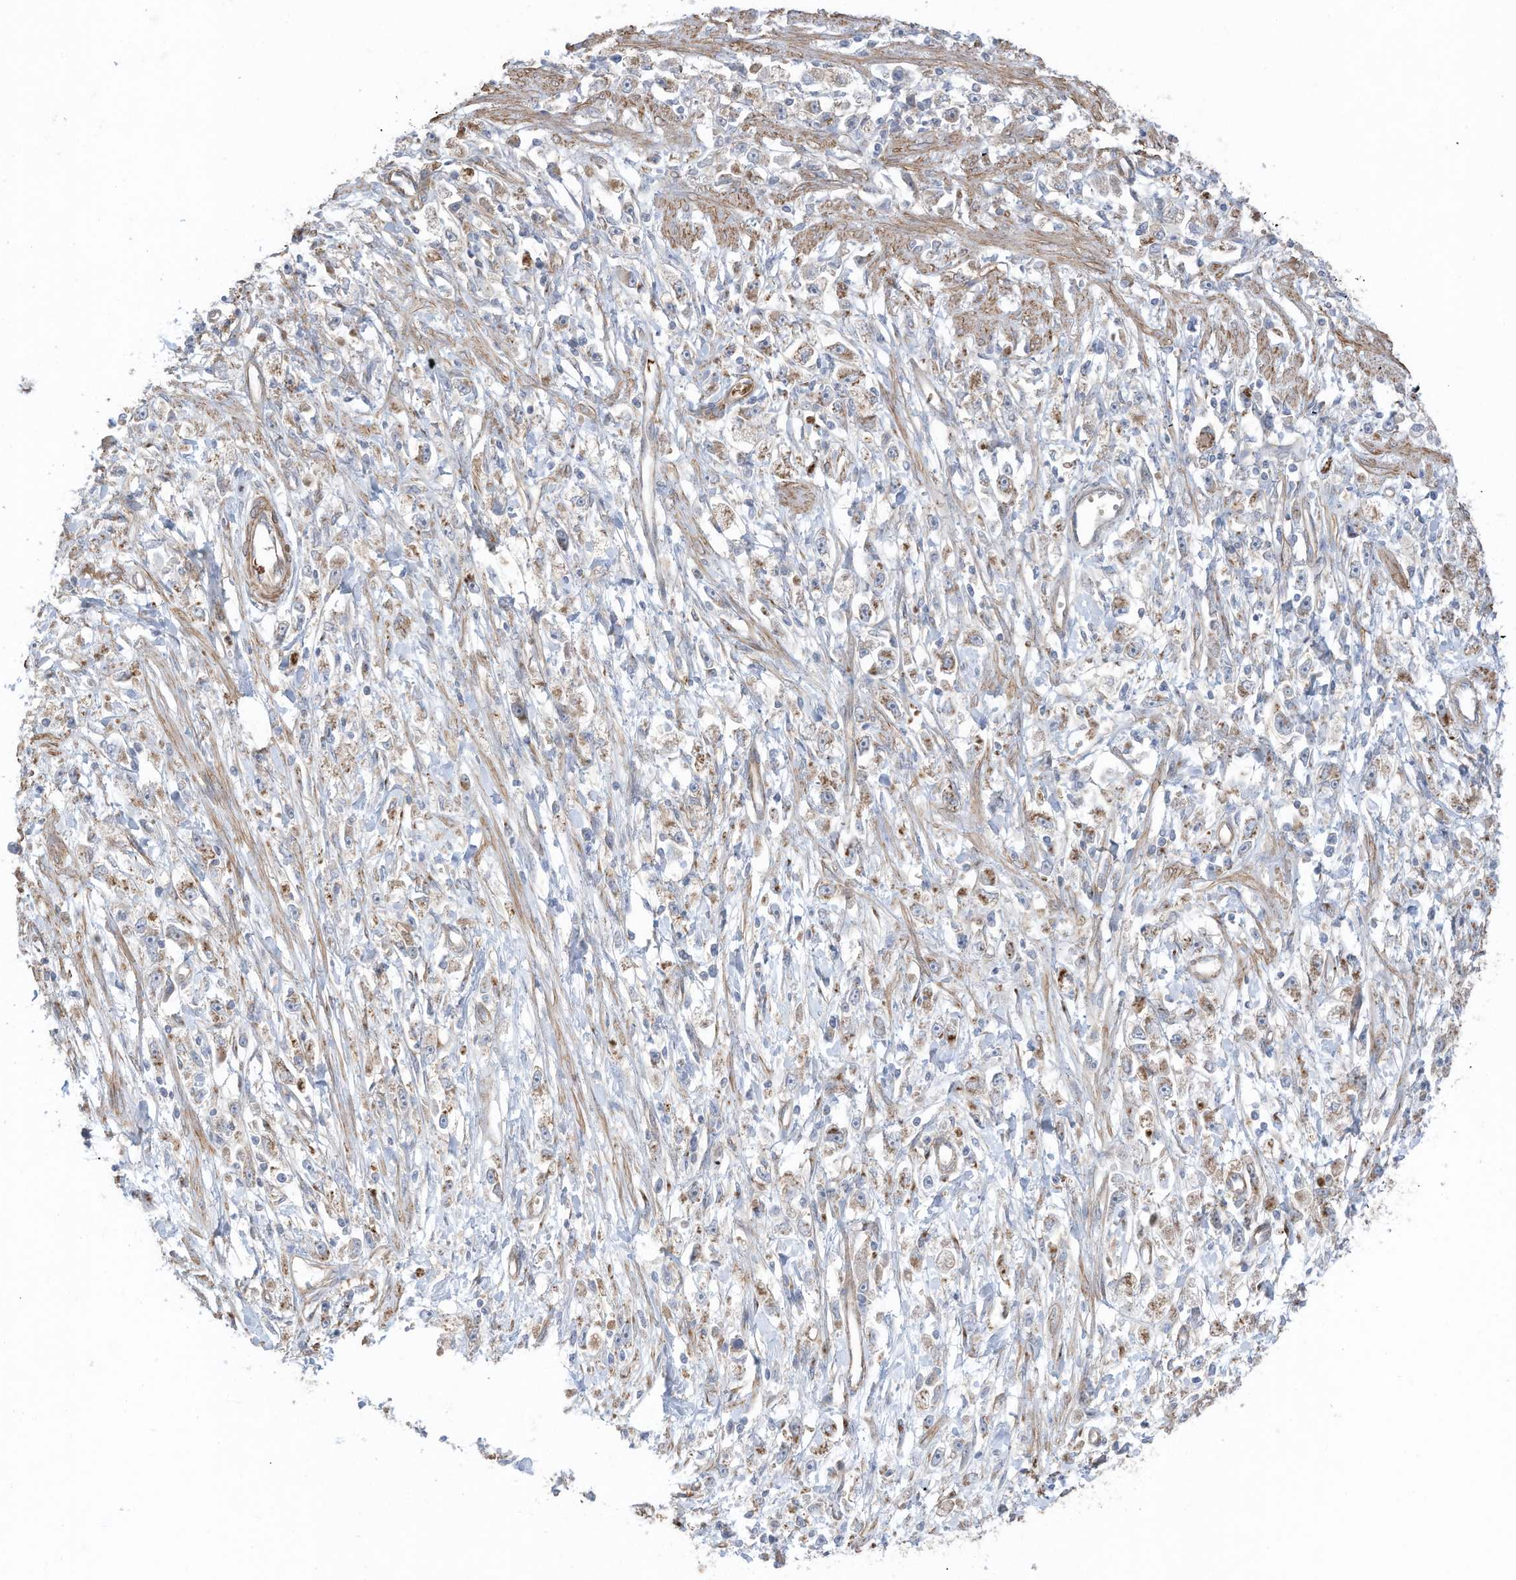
{"staining": {"intensity": "weak", "quantity": ">75%", "location": "cytoplasmic/membranous"}, "tissue": "stomach cancer", "cell_type": "Tumor cells", "image_type": "cancer", "snomed": [{"axis": "morphology", "description": "Adenocarcinoma, NOS"}, {"axis": "topography", "description": "Stomach"}], "caption": "Immunohistochemistry of adenocarcinoma (stomach) exhibits low levels of weak cytoplasmic/membranous expression in about >75% of tumor cells.", "gene": "SLC17A7", "patient": {"sex": "female", "age": 59}}